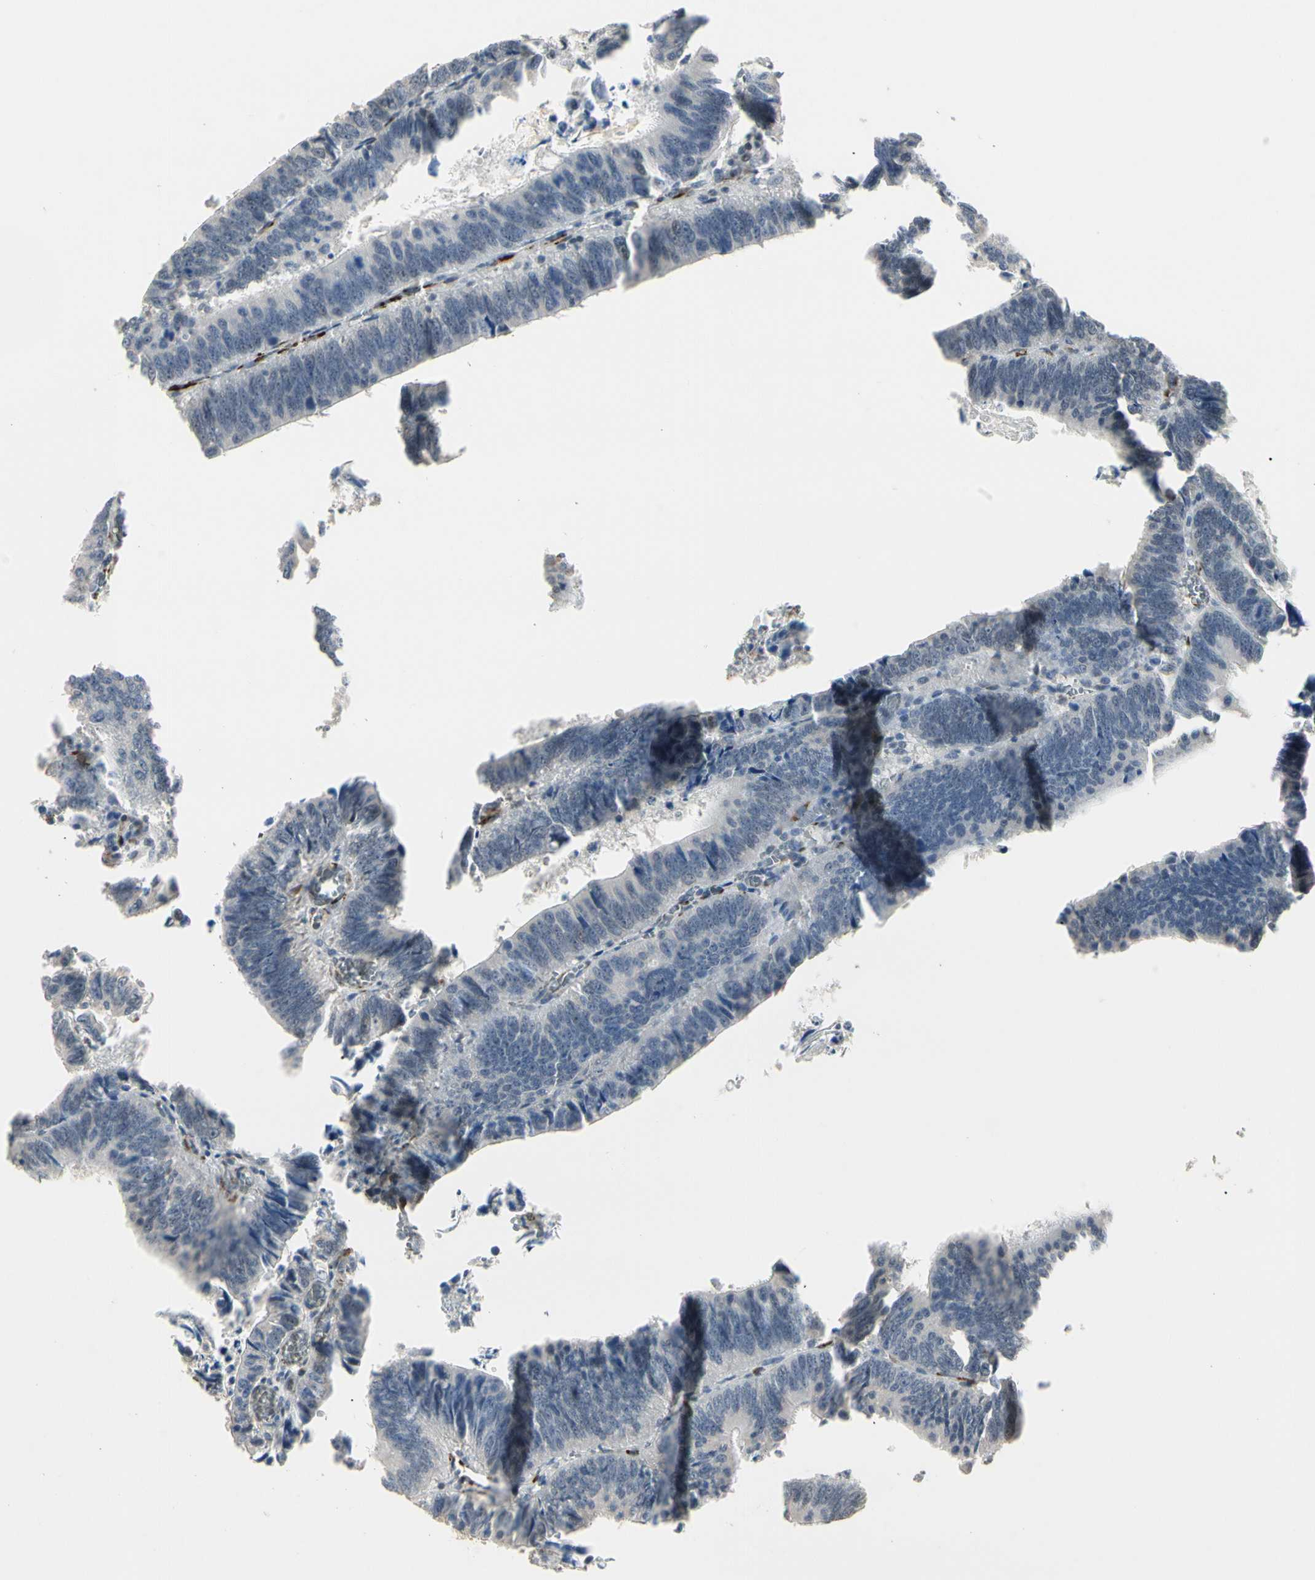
{"staining": {"intensity": "negative", "quantity": "none", "location": "none"}, "tissue": "colorectal cancer", "cell_type": "Tumor cells", "image_type": "cancer", "snomed": [{"axis": "morphology", "description": "Adenocarcinoma, NOS"}, {"axis": "topography", "description": "Colon"}], "caption": "A high-resolution histopathology image shows immunohistochemistry (IHC) staining of adenocarcinoma (colorectal), which shows no significant expression in tumor cells.", "gene": "GREM1", "patient": {"sex": "male", "age": 72}}